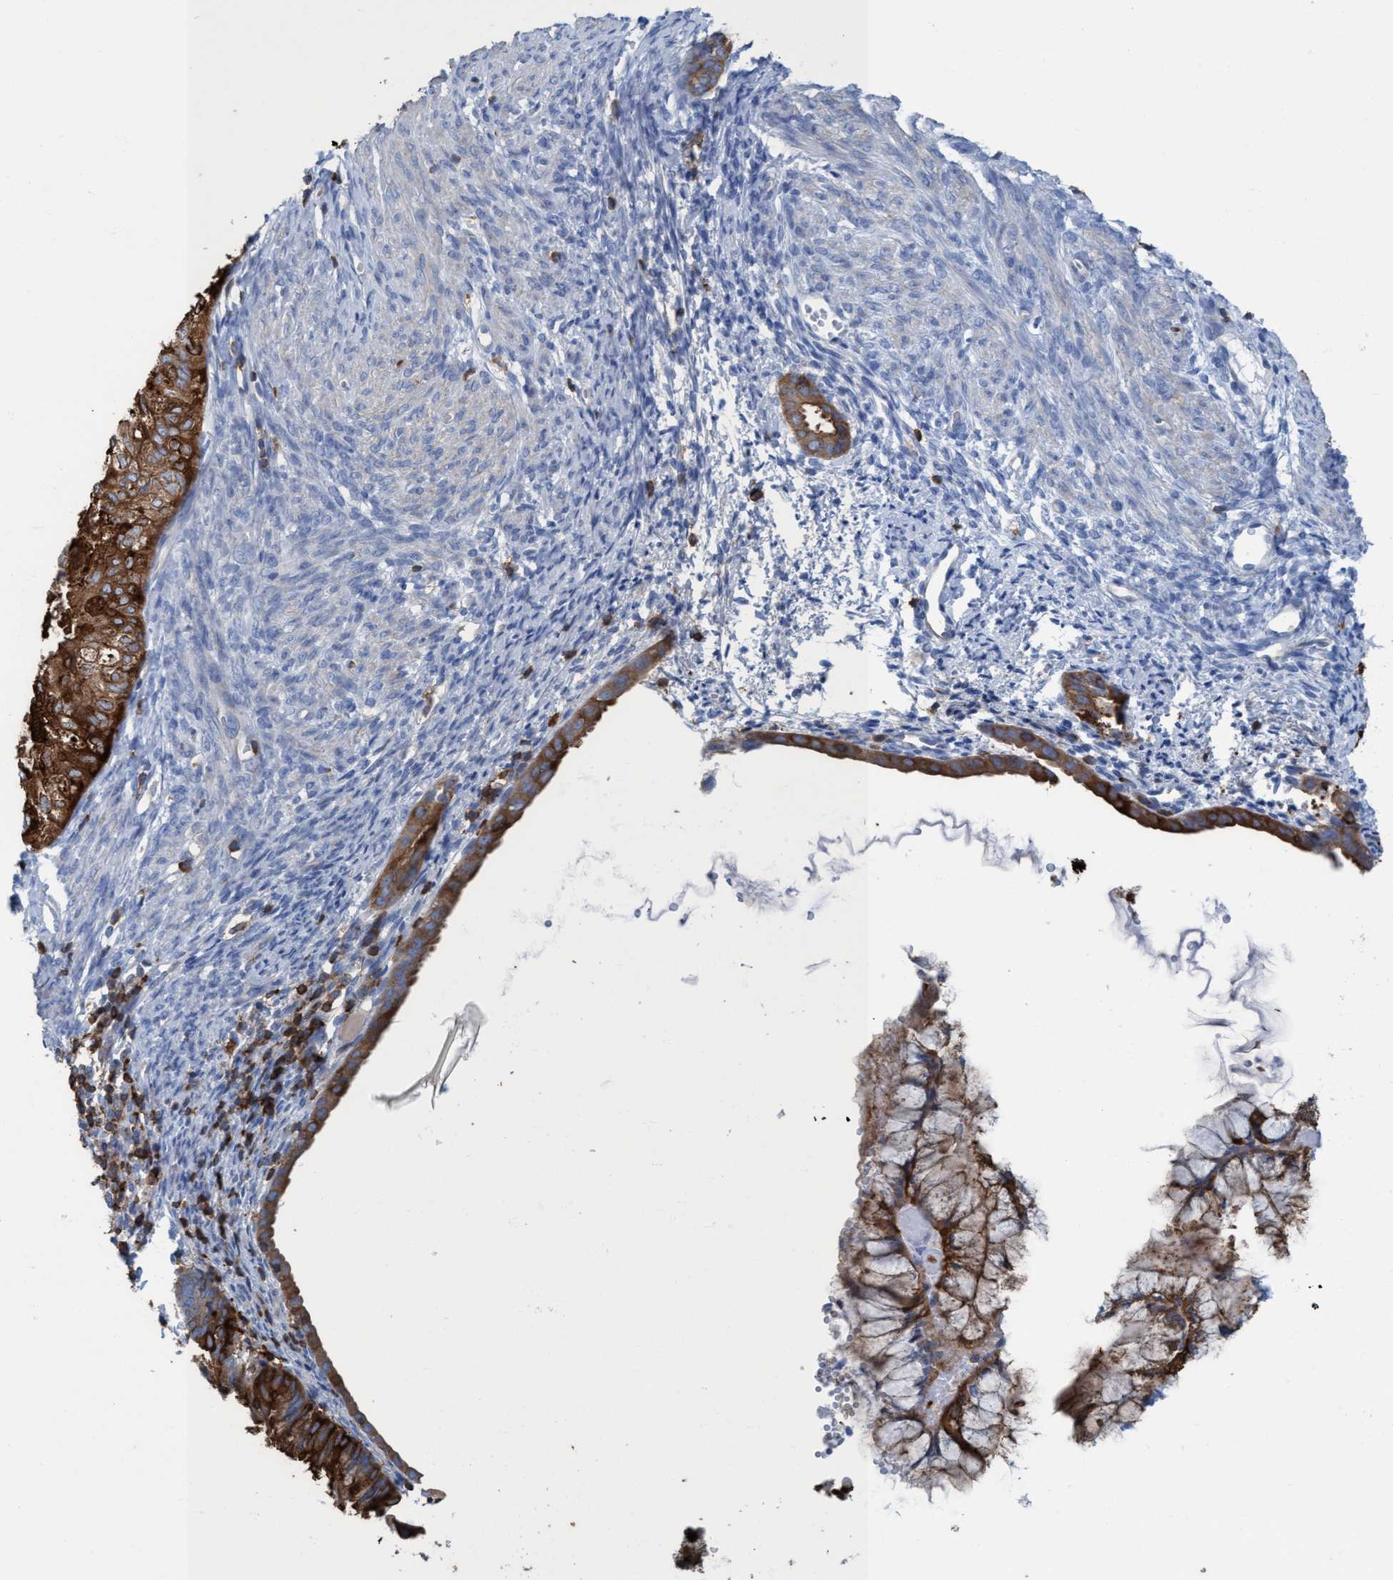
{"staining": {"intensity": "strong", "quantity": ">75%", "location": "cytoplasmic/membranous"}, "tissue": "cervical cancer", "cell_type": "Tumor cells", "image_type": "cancer", "snomed": [{"axis": "morphology", "description": "Normal tissue, NOS"}, {"axis": "morphology", "description": "Adenocarcinoma, NOS"}, {"axis": "topography", "description": "Cervix"}, {"axis": "topography", "description": "Endometrium"}], "caption": "Human cervical cancer stained with a protein marker reveals strong staining in tumor cells.", "gene": "EZR", "patient": {"sex": "female", "age": 86}}